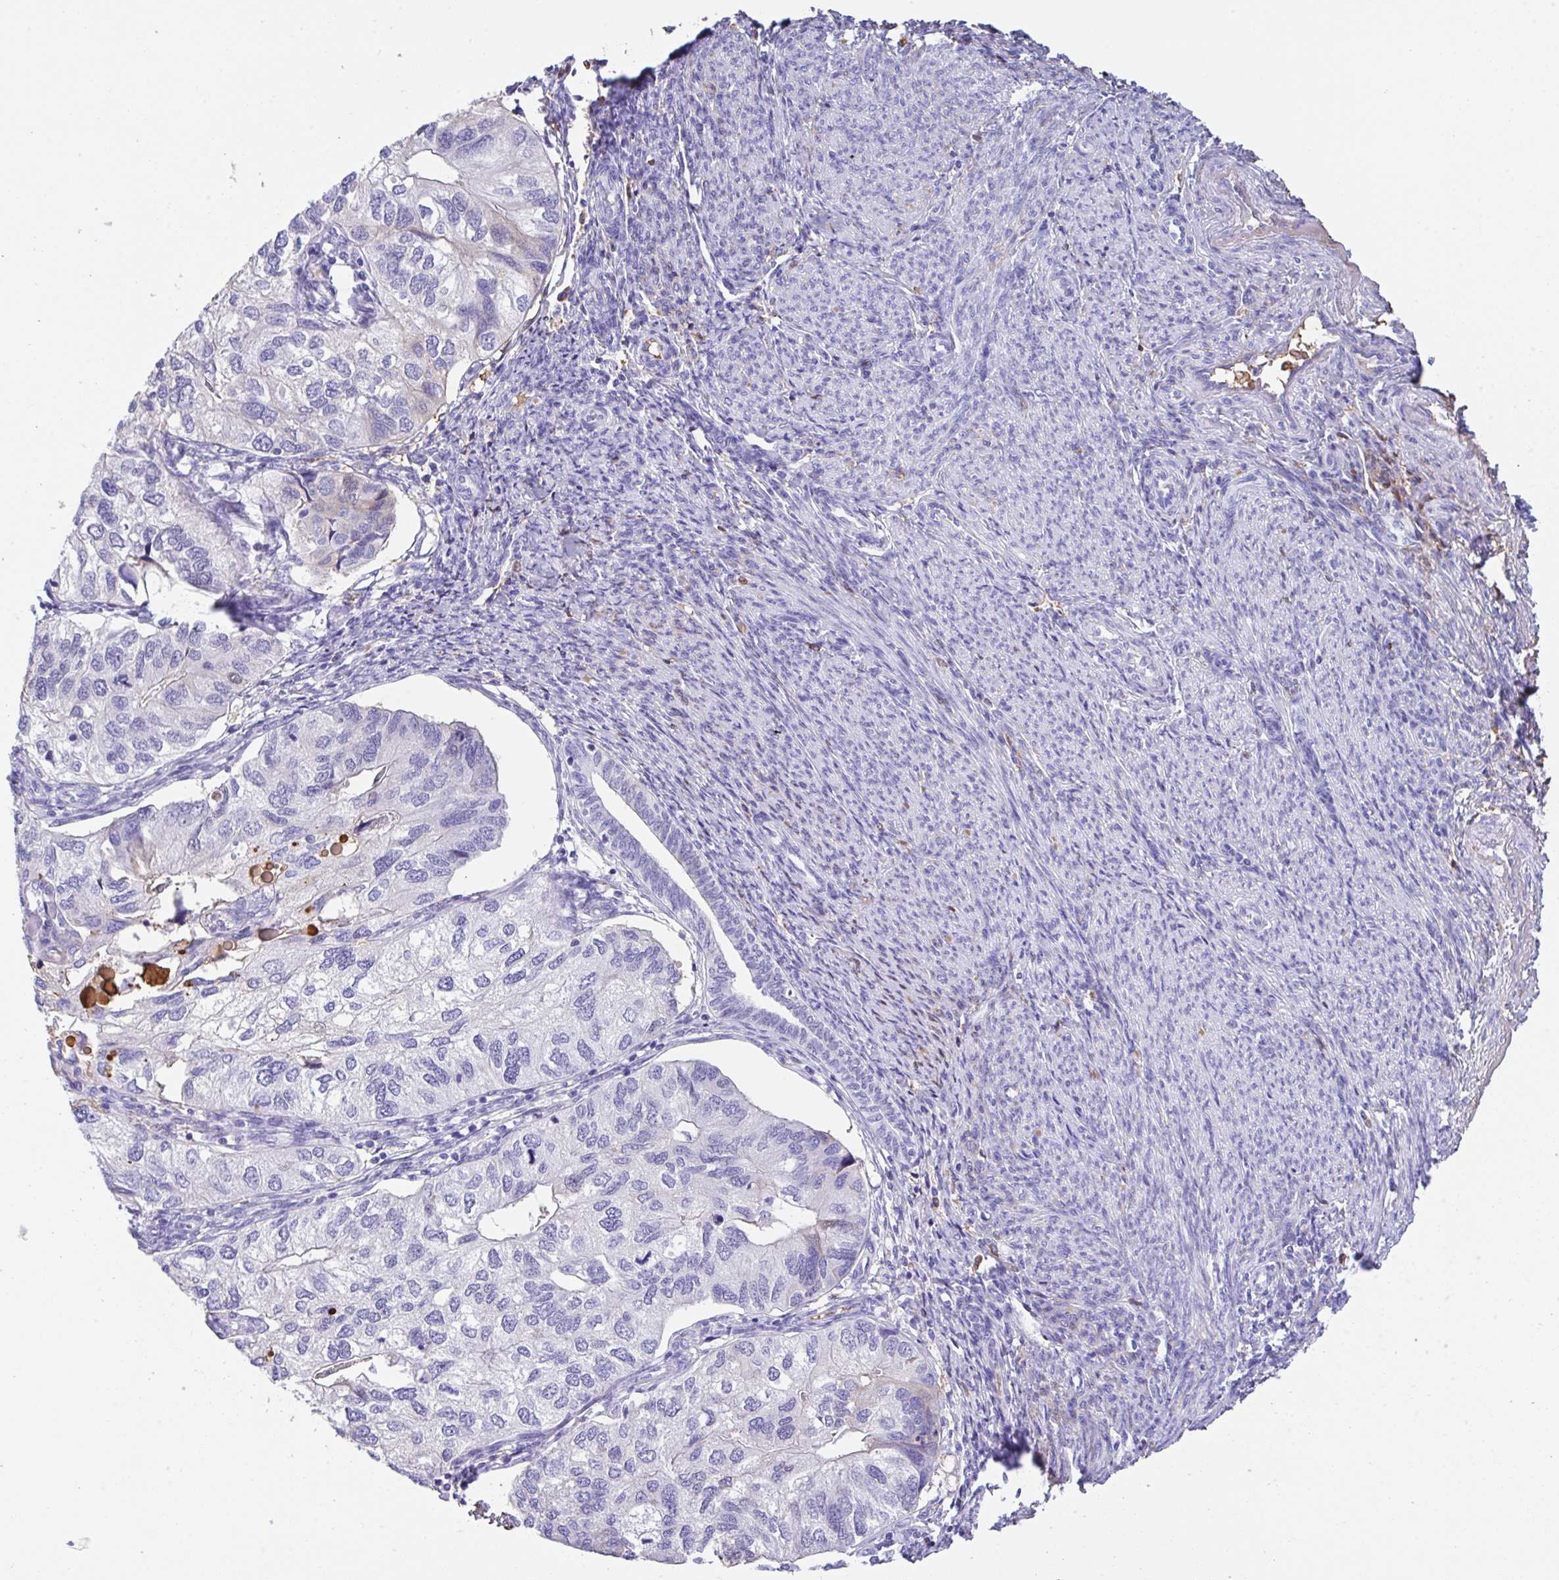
{"staining": {"intensity": "negative", "quantity": "none", "location": "none"}, "tissue": "endometrial cancer", "cell_type": "Tumor cells", "image_type": "cancer", "snomed": [{"axis": "morphology", "description": "Carcinoma, NOS"}, {"axis": "topography", "description": "Uterus"}], "caption": "This photomicrograph is of endometrial cancer stained with immunohistochemistry to label a protein in brown with the nuclei are counter-stained blue. There is no staining in tumor cells.", "gene": "HOXC12", "patient": {"sex": "female", "age": 76}}